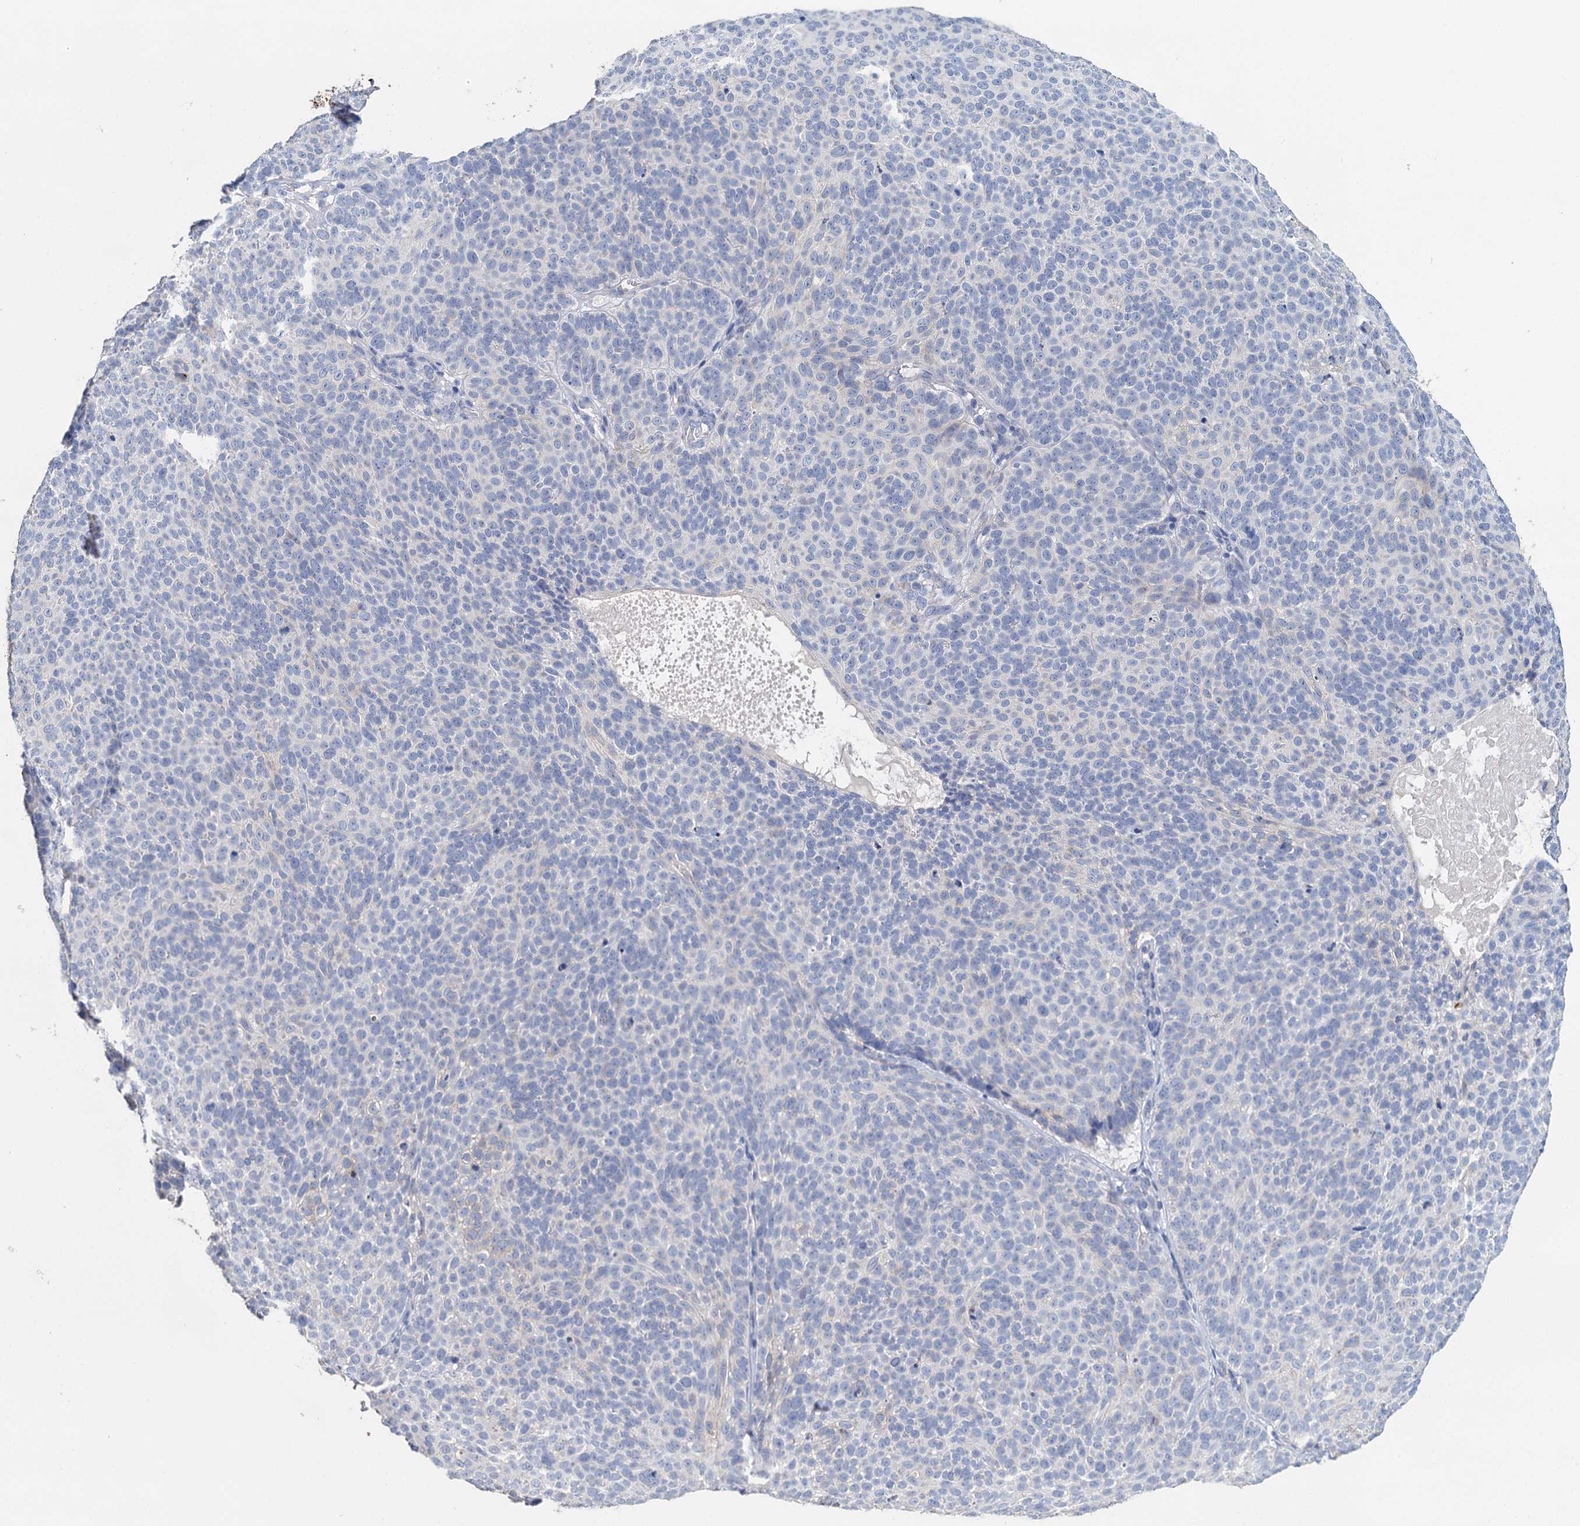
{"staining": {"intensity": "negative", "quantity": "none", "location": "none"}, "tissue": "skin cancer", "cell_type": "Tumor cells", "image_type": "cancer", "snomed": [{"axis": "morphology", "description": "Basal cell carcinoma"}, {"axis": "topography", "description": "Skin"}], "caption": "IHC photomicrograph of neoplastic tissue: human skin cancer stained with DAB displays no significant protein positivity in tumor cells.", "gene": "SNCB", "patient": {"sex": "male", "age": 85}}